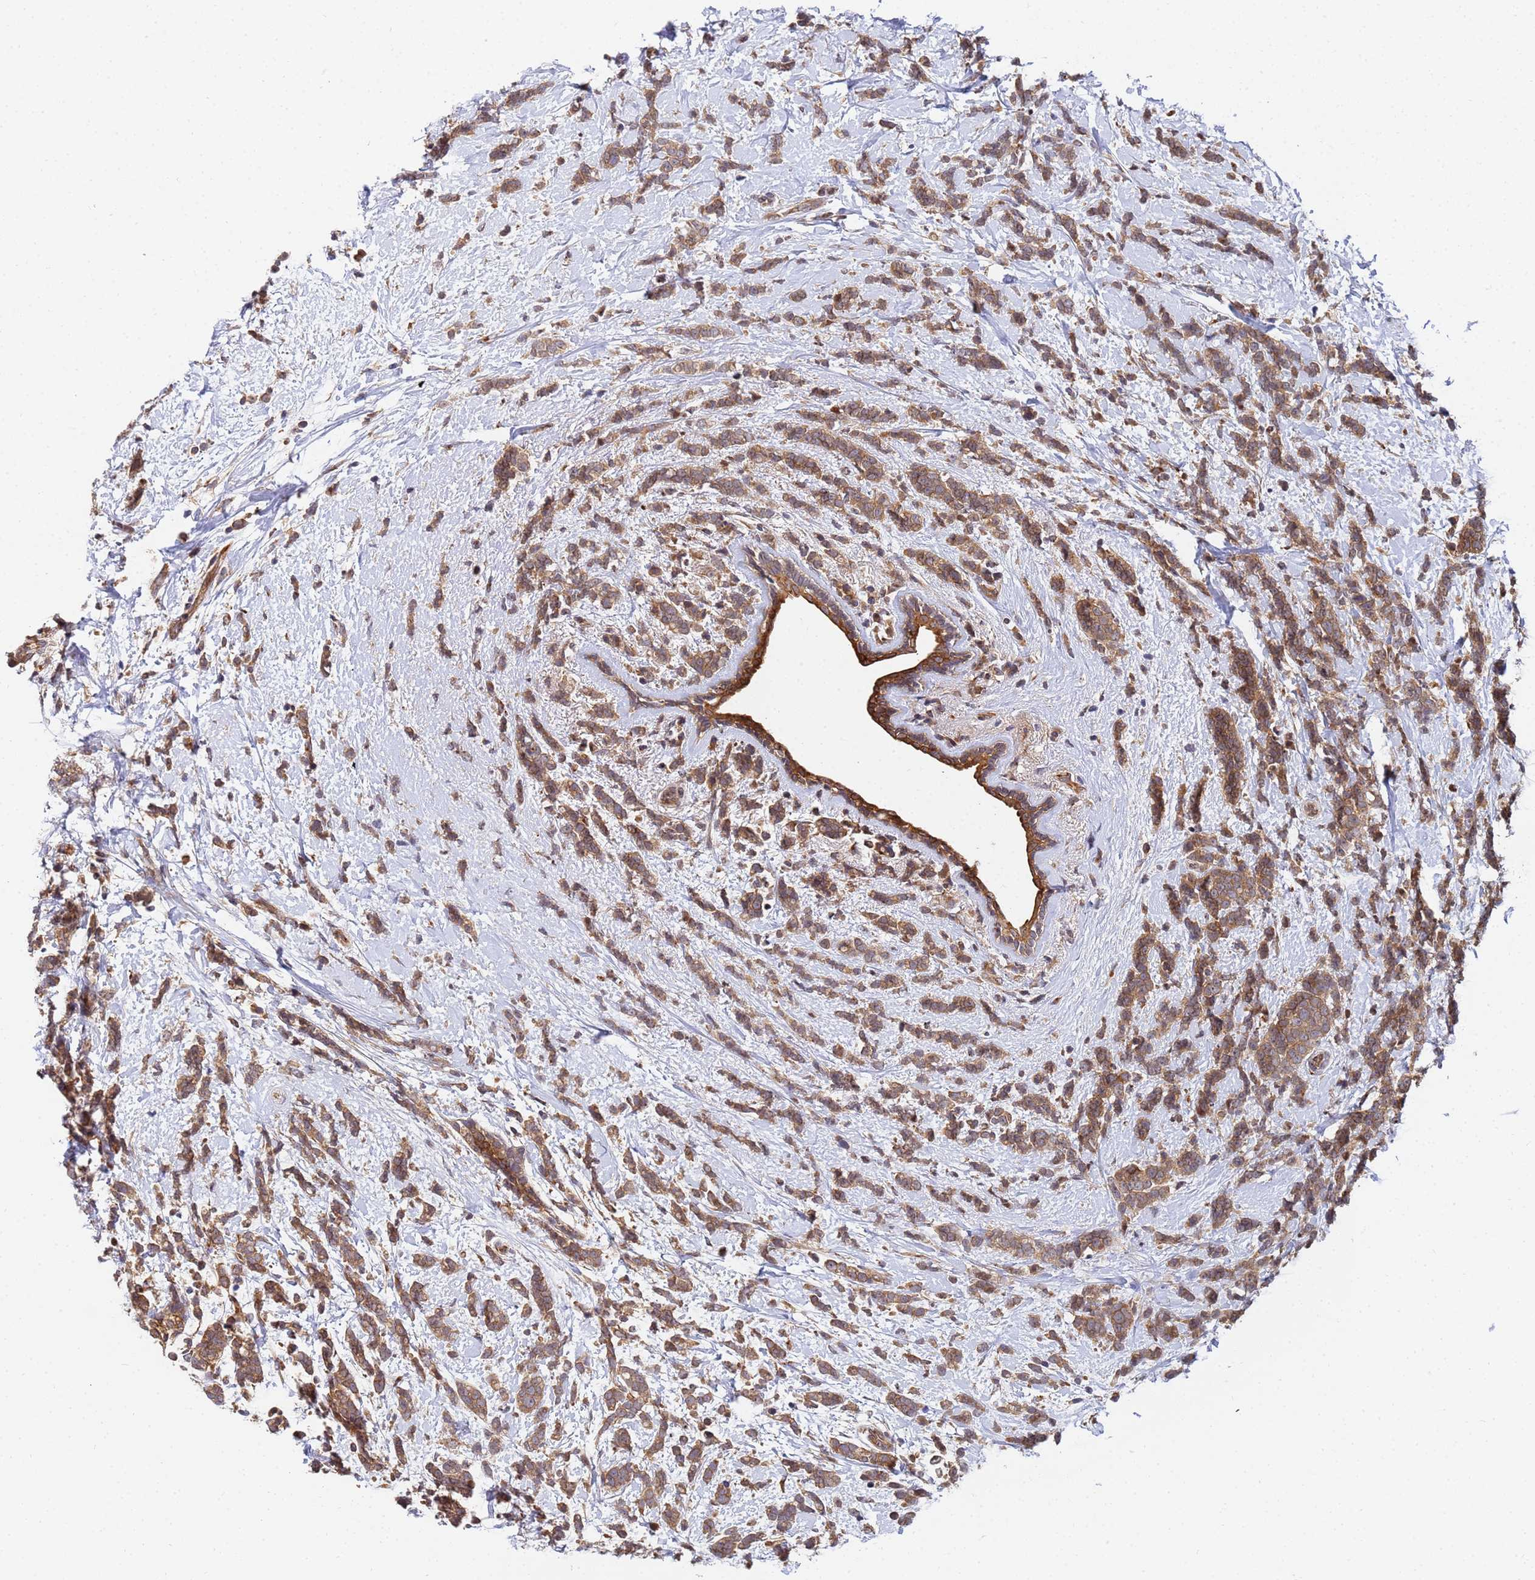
{"staining": {"intensity": "moderate", "quantity": ">75%", "location": "cytoplasmic/membranous"}, "tissue": "breast cancer", "cell_type": "Tumor cells", "image_type": "cancer", "snomed": [{"axis": "morphology", "description": "Lobular carcinoma"}, {"axis": "topography", "description": "Breast"}], "caption": "A high-resolution histopathology image shows immunohistochemistry staining of breast cancer (lobular carcinoma), which demonstrates moderate cytoplasmic/membranous expression in approximately >75% of tumor cells. Nuclei are stained in blue.", "gene": "UNC93B1", "patient": {"sex": "female", "age": 58}}